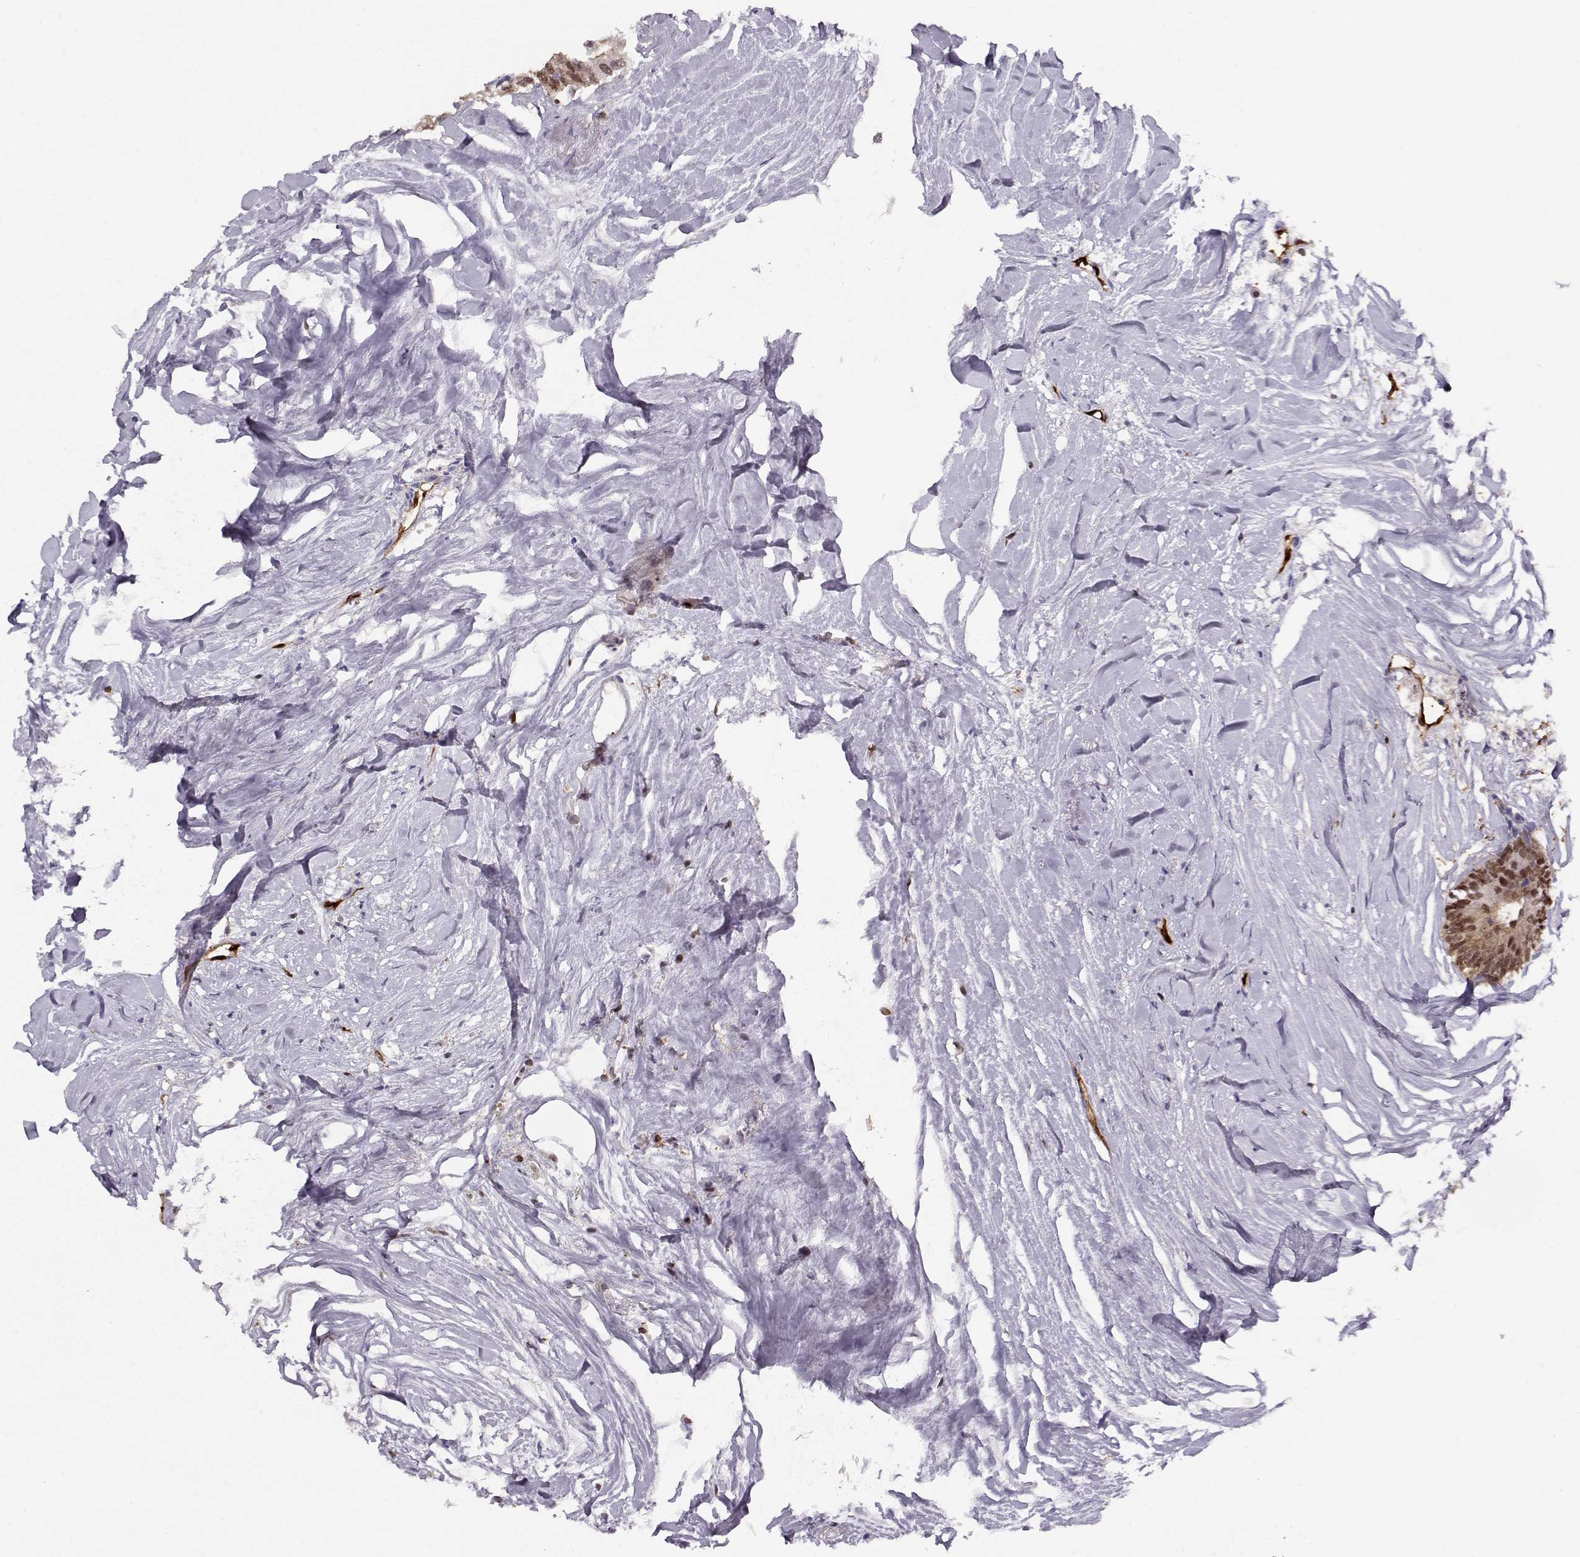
{"staining": {"intensity": "moderate", "quantity": ">75%", "location": "nuclear"}, "tissue": "colorectal cancer", "cell_type": "Tumor cells", "image_type": "cancer", "snomed": [{"axis": "morphology", "description": "Adenocarcinoma, NOS"}, {"axis": "topography", "description": "Colon"}, {"axis": "topography", "description": "Rectum"}], "caption": "Tumor cells exhibit medium levels of moderate nuclear staining in approximately >75% of cells in human colorectal adenocarcinoma.", "gene": "PNP", "patient": {"sex": "male", "age": 57}}